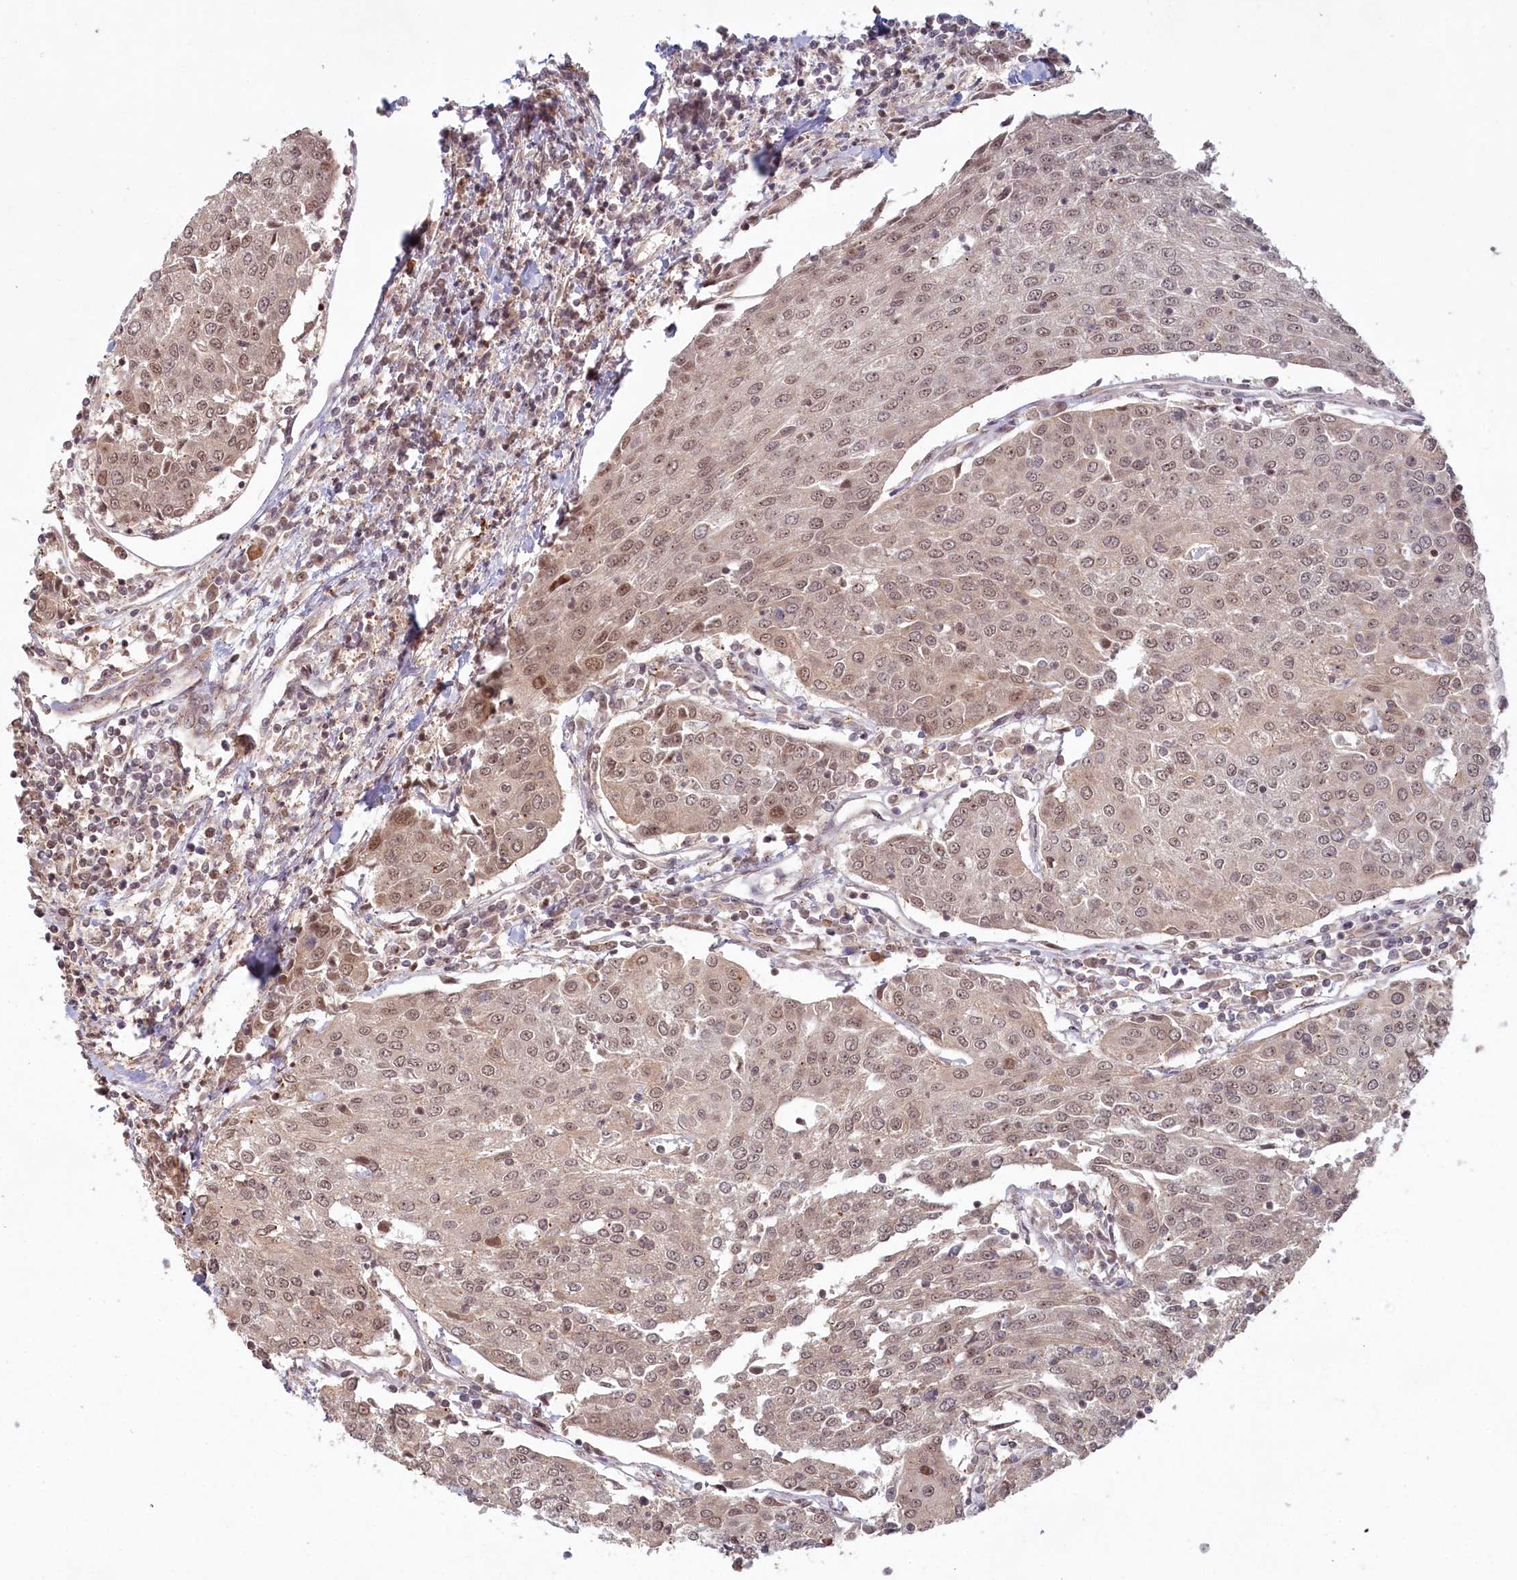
{"staining": {"intensity": "moderate", "quantity": ">75%", "location": "nuclear"}, "tissue": "urothelial cancer", "cell_type": "Tumor cells", "image_type": "cancer", "snomed": [{"axis": "morphology", "description": "Urothelial carcinoma, High grade"}, {"axis": "topography", "description": "Urinary bladder"}], "caption": "An immunohistochemistry micrograph of tumor tissue is shown. Protein staining in brown shows moderate nuclear positivity in urothelial cancer within tumor cells.", "gene": "WAPL", "patient": {"sex": "female", "age": 85}}